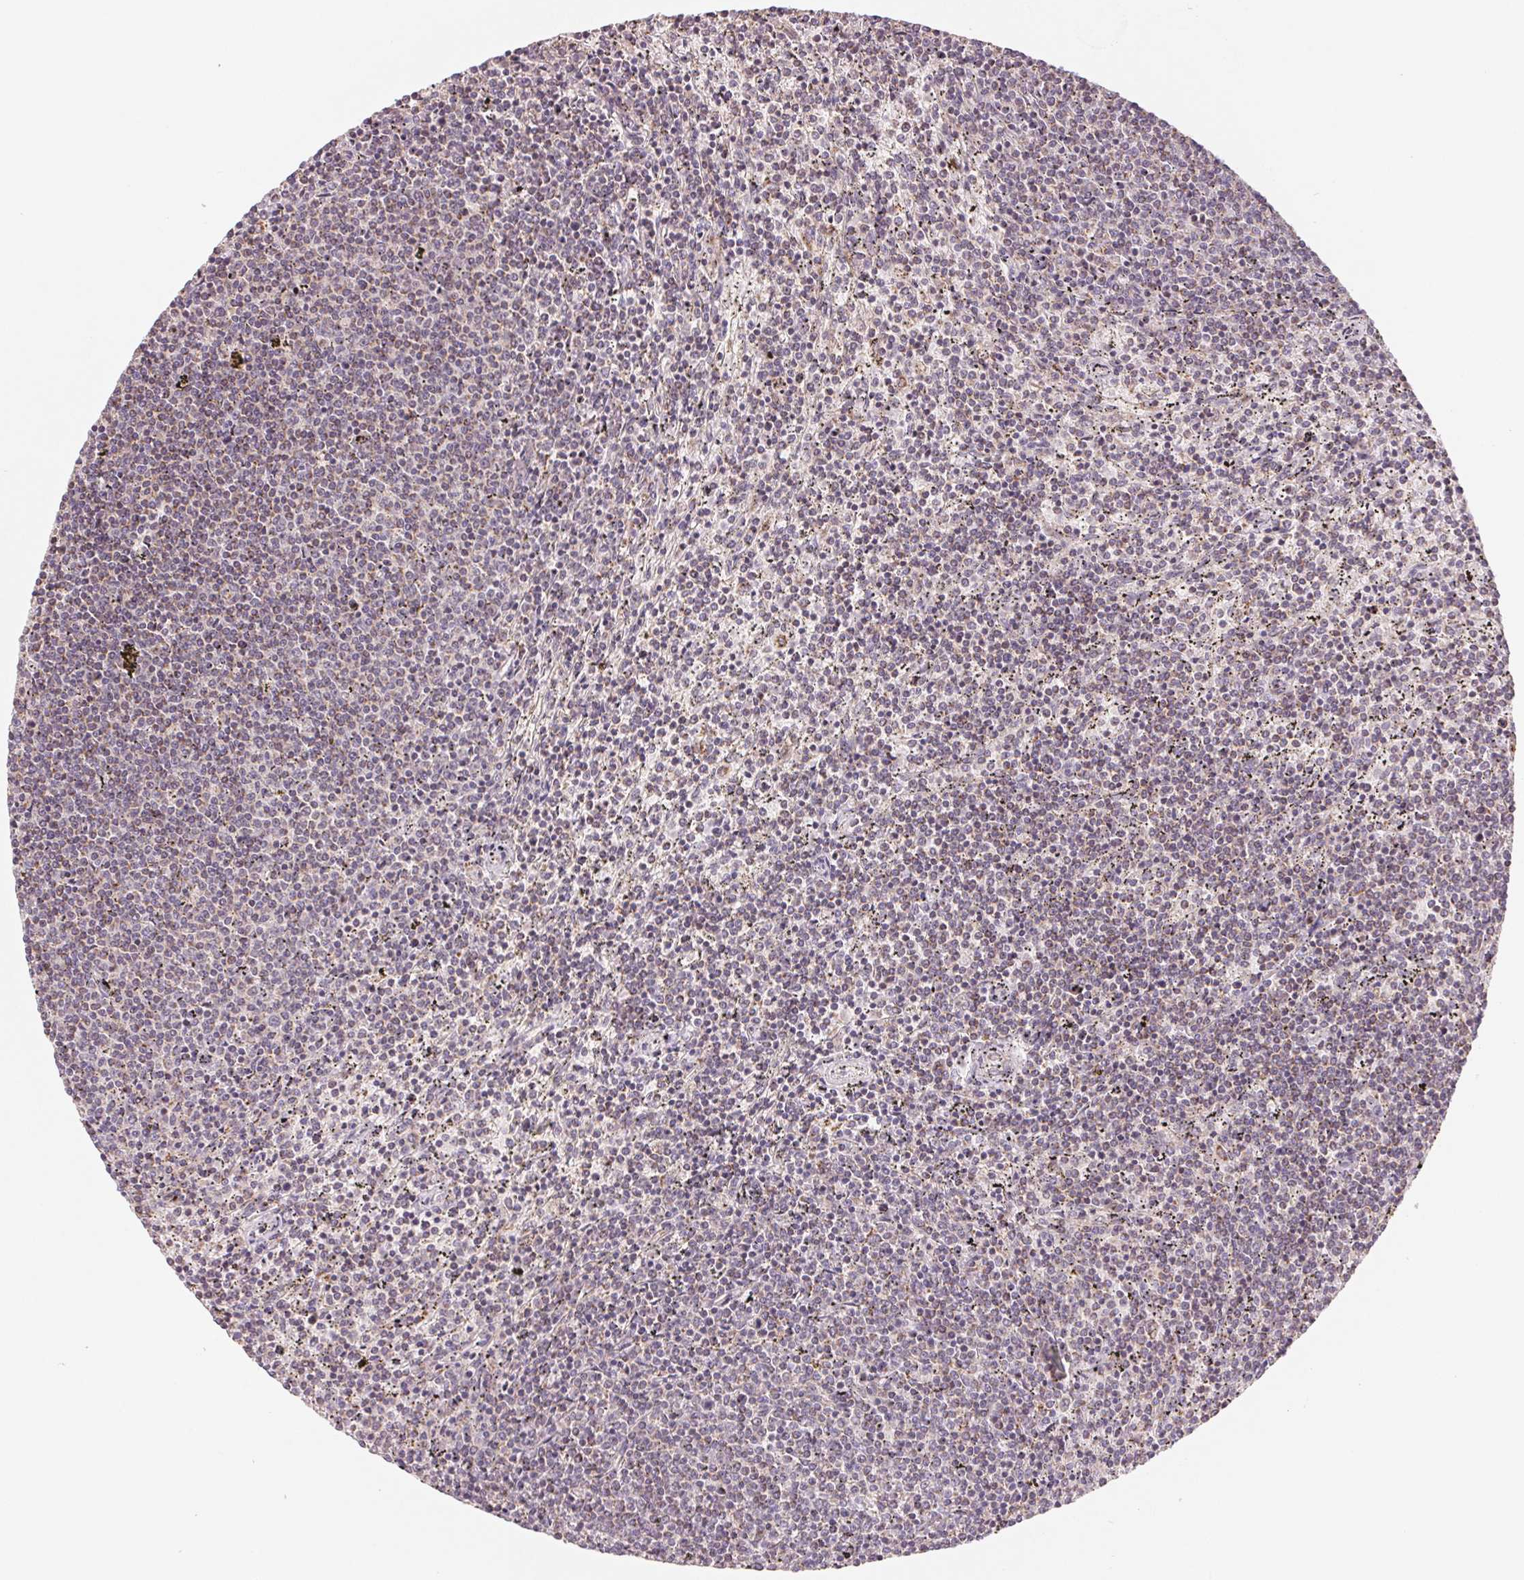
{"staining": {"intensity": "negative", "quantity": "none", "location": "none"}, "tissue": "lymphoma", "cell_type": "Tumor cells", "image_type": "cancer", "snomed": [{"axis": "morphology", "description": "Malignant lymphoma, non-Hodgkin's type, Low grade"}, {"axis": "topography", "description": "Spleen"}], "caption": "Human malignant lymphoma, non-Hodgkin's type (low-grade) stained for a protein using IHC displays no positivity in tumor cells.", "gene": "HINT2", "patient": {"sex": "female", "age": 50}}